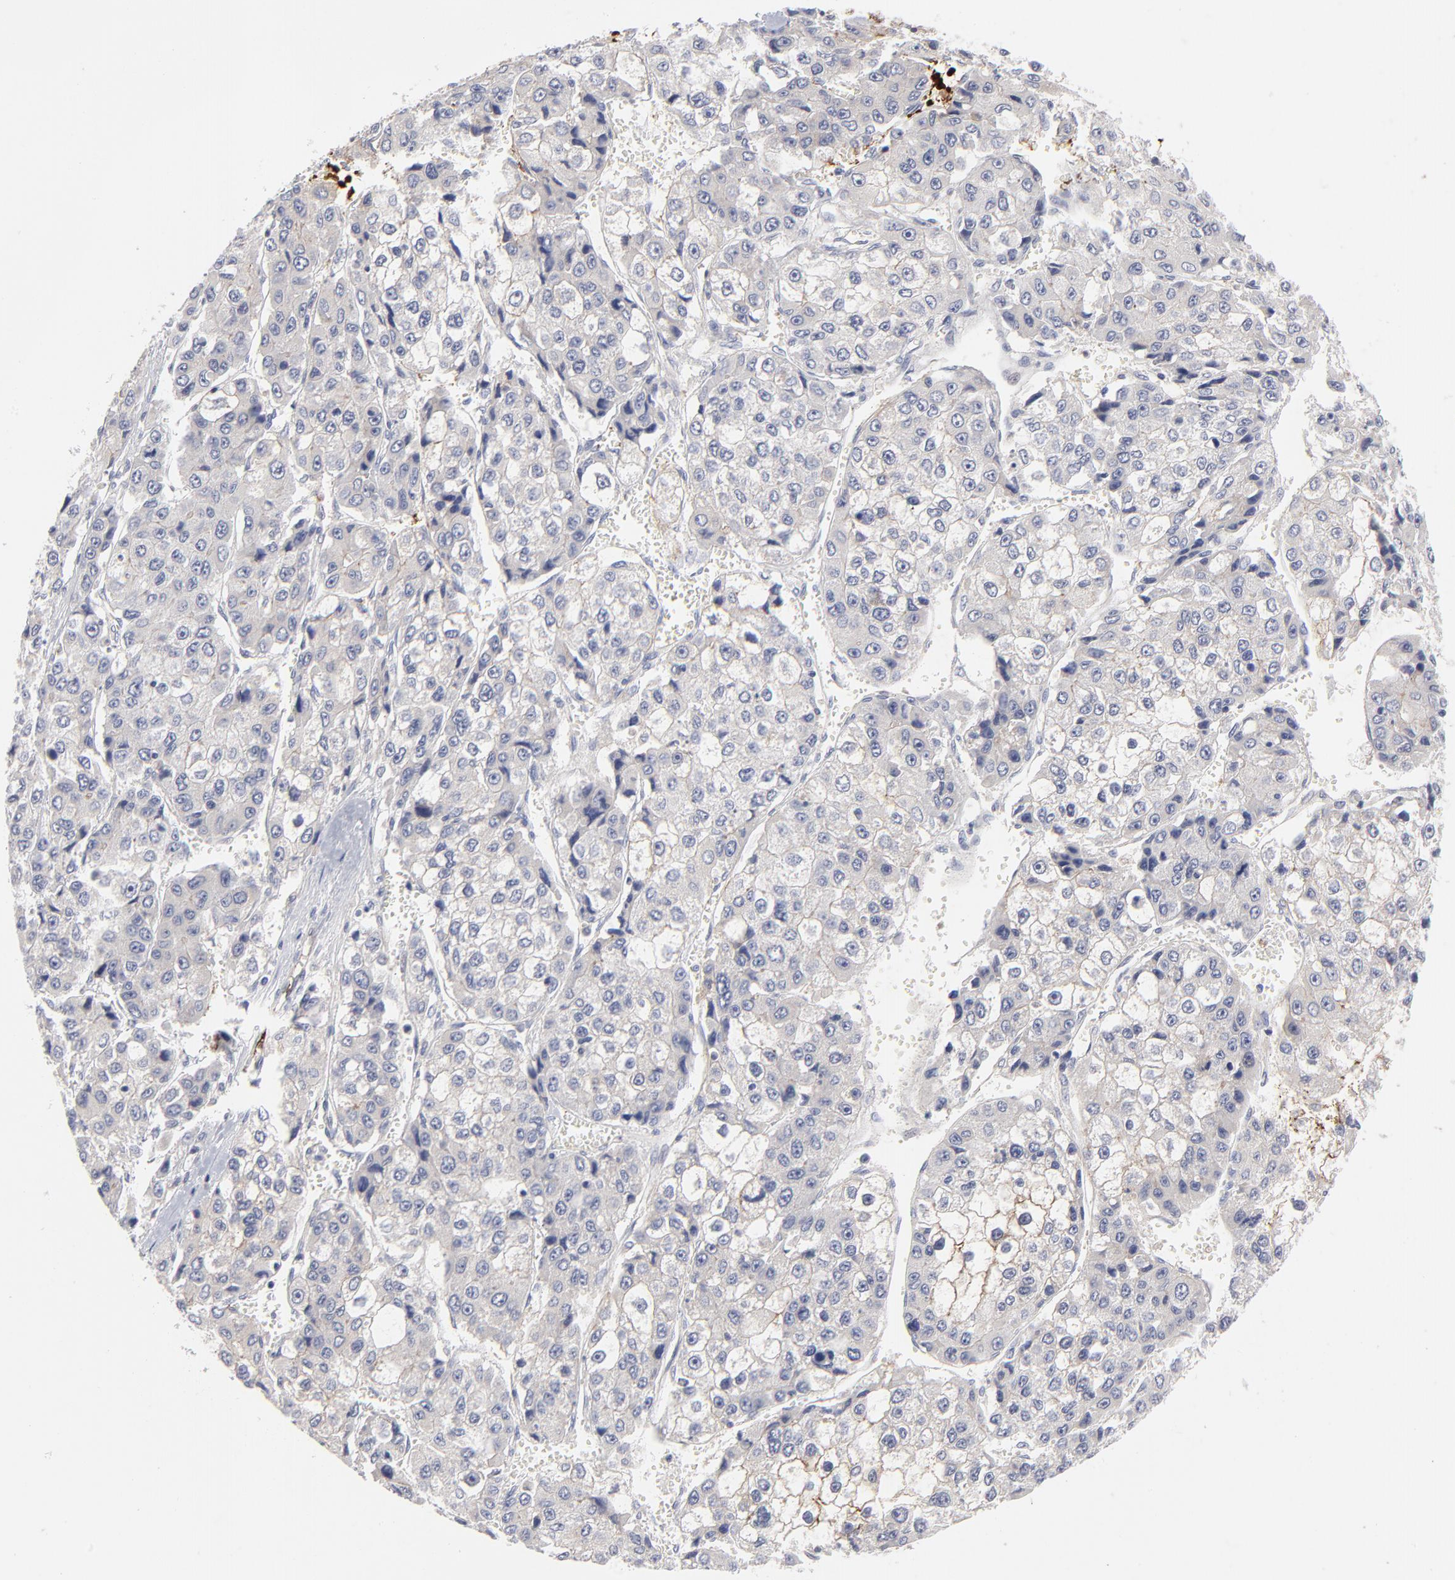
{"staining": {"intensity": "negative", "quantity": "none", "location": "none"}, "tissue": "liver cancer", "cell_type": "Tumor cells", "image_type": "cancer", "snomed": [{"axis": "morphology", "description": "Carcinoma, Hepatocellular, NOS"}, {"axis": "topography", "description": "Liver"}], "caption": "DAB (3,3'-diaminobenzidine) immunohistochemical staining of liver cancer (hepatocellular carcinoma) reveals no significant positivity in tumor cells. (DAB (3,3'-diaminobenzidine) immunohistochemistry (IHC), high magnification).", "gene": "CCR3", "patient": {"sex": "female", "age": 66}}